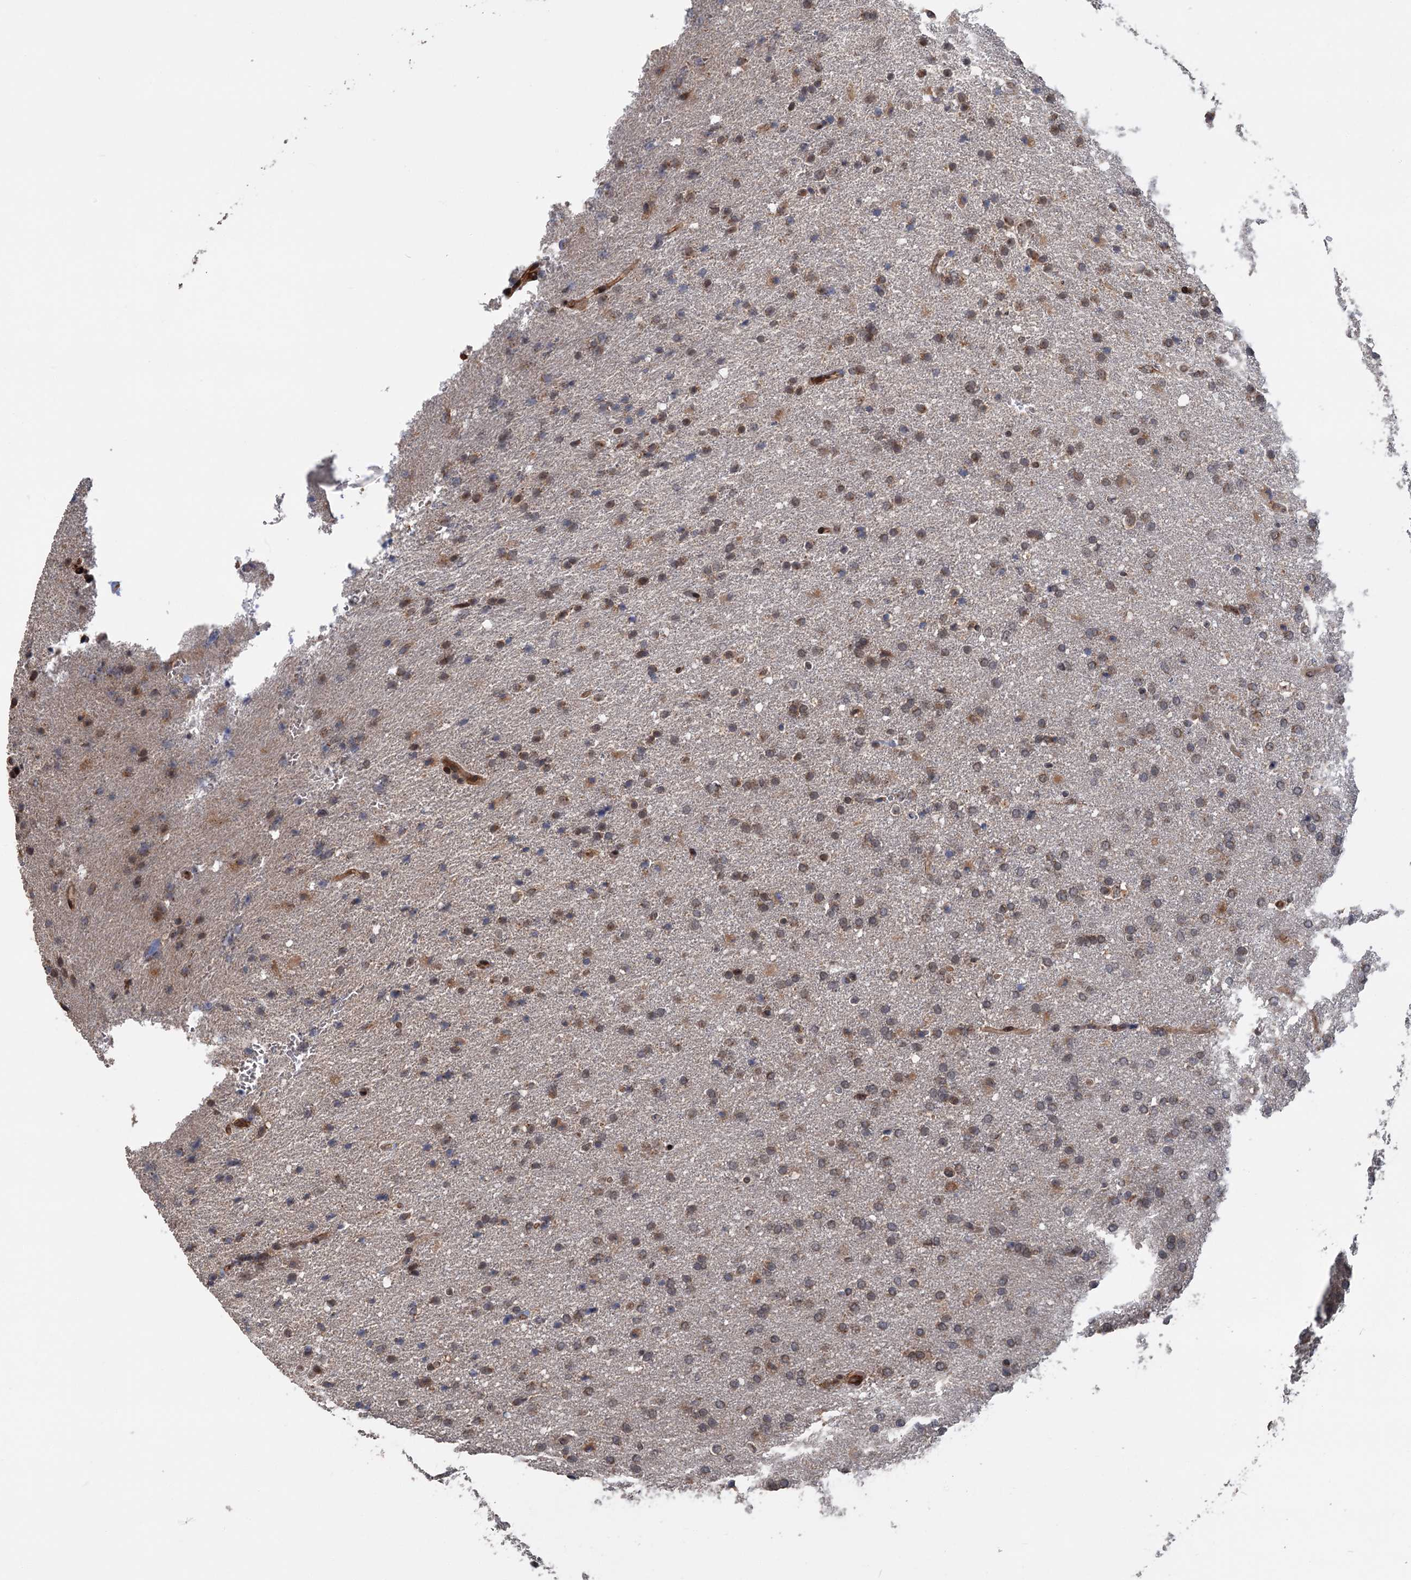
{"staining": {"intensity": "weak", "quantity": "25%-75%", "location": "cytoplasmic/membranous"}, "tissue": "glioma", "cell_type": "Tumor cells", "image_type": "cancer", "snomed": [{"axis": "morphology", "description": "Glioma, malignant, High grade"}, {"axis": "topography", "description": "Brain"}], "caption": "High-power microscopy captured an IHC histopathology image of malignant glioma (high-grade), revealing weak cytoplasmic/membranous staining in about 25%-75% of tumor cells.", "gene": "KANSL2", "patient": {"sex": "male", "age": 72}}